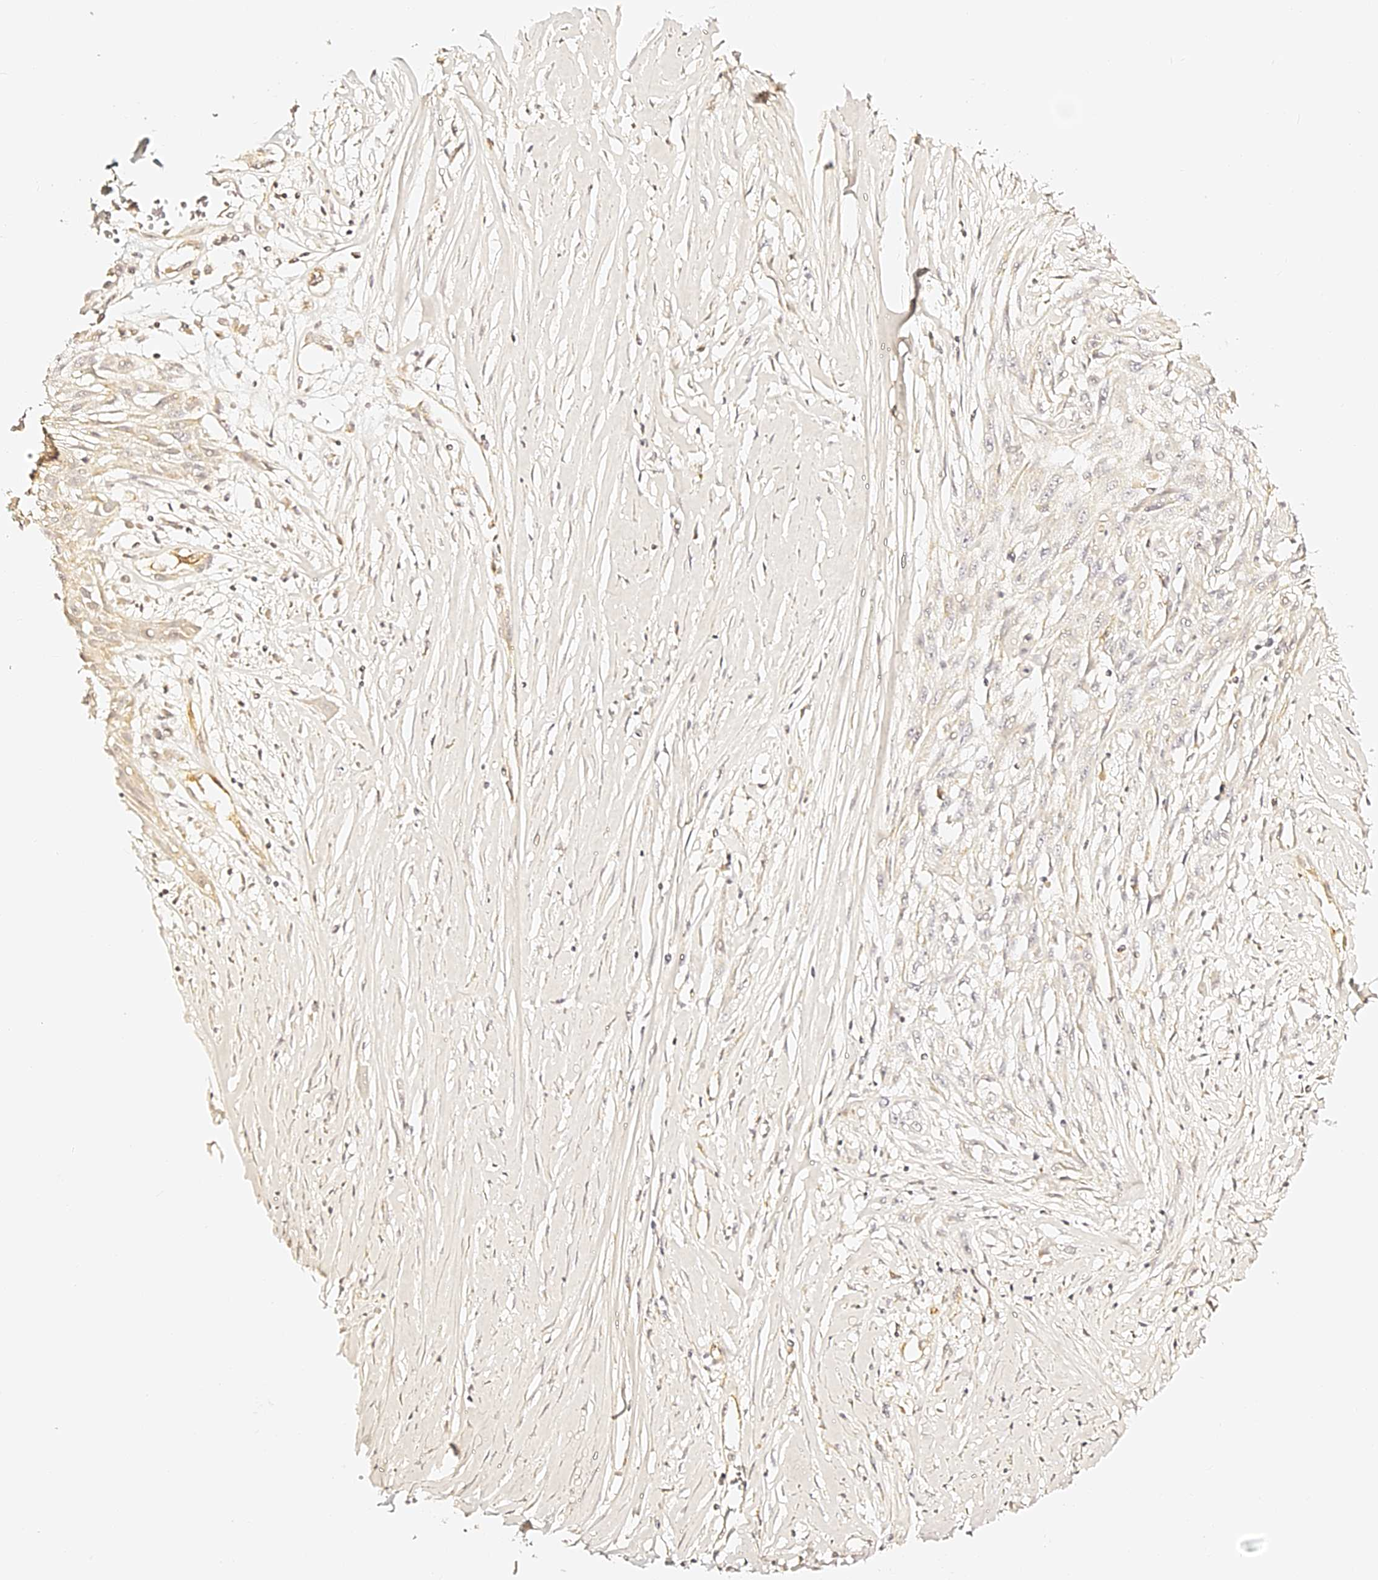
{"staining": {"intensity": "negative", "quantity": "none", "location": "none"}, "tissue": "skin cancer", "cell_type": "Tumor cells", "image_type": "cancer", "snomed": [{"axis": "morphology", "description": "Squamous cell carcinoma, NOS"}, {"axis": "morphology", "description": "Squamous cell carcinoma, metastatic, NOS"}, {"axis": "topography", "description": "Skin"}, {"axis": "topography", "description": "Lymph node"}], "caption": "The IHC photomicrograph has no significant expression in tumor cells of skin squamous cell carcinoma tissue. (Immunohistochemistry (ihc), brightfield microscopy, high magnification).", "gene": "SLC1A3", "patient": {"sex": "male", "age": 75}}